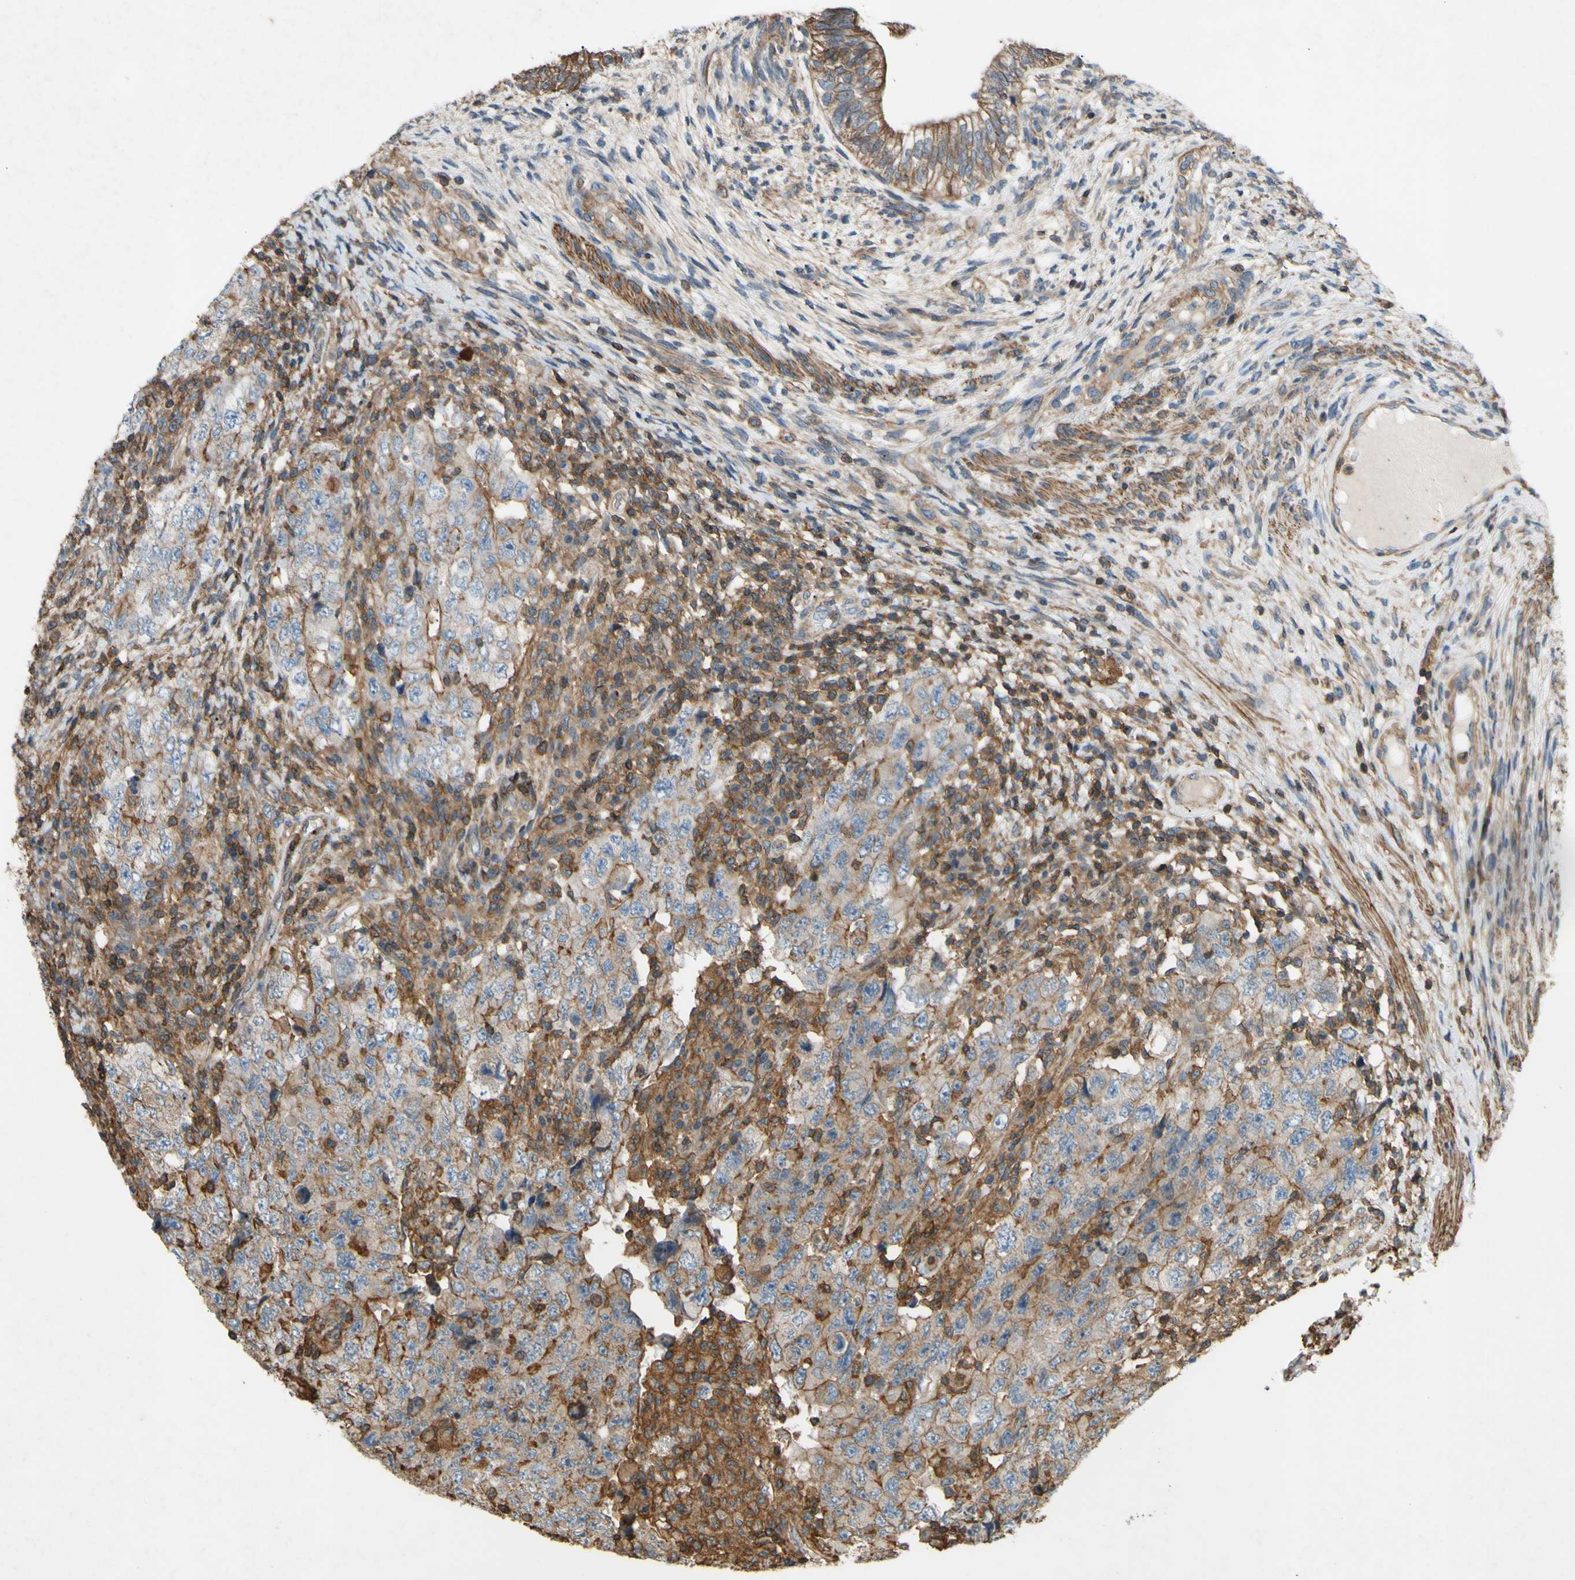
{"staining": {"intensity": "weak", "quantity": "25%-75%", "location": "cytoplasmic/membranous"}, "tissue": "testis cancer", "cell_type": "Tumor cells", "image_type": "cancer", "snomed": [{"axis": "morphology", "description": "Carcinoma, Embryonal, NOS"}, {"axis": "topography", "description": "Testis"}], "caption": "This micrograph displays immunohistochemistry (IHC) staining of human testis cancer (embryonal carcinoma), with low weak cytoplasmic/membranous expression in approximately 25%-75% of tumor cells.", "gene": "ADD3", "patient": {"sex": "male", "age": 26}}